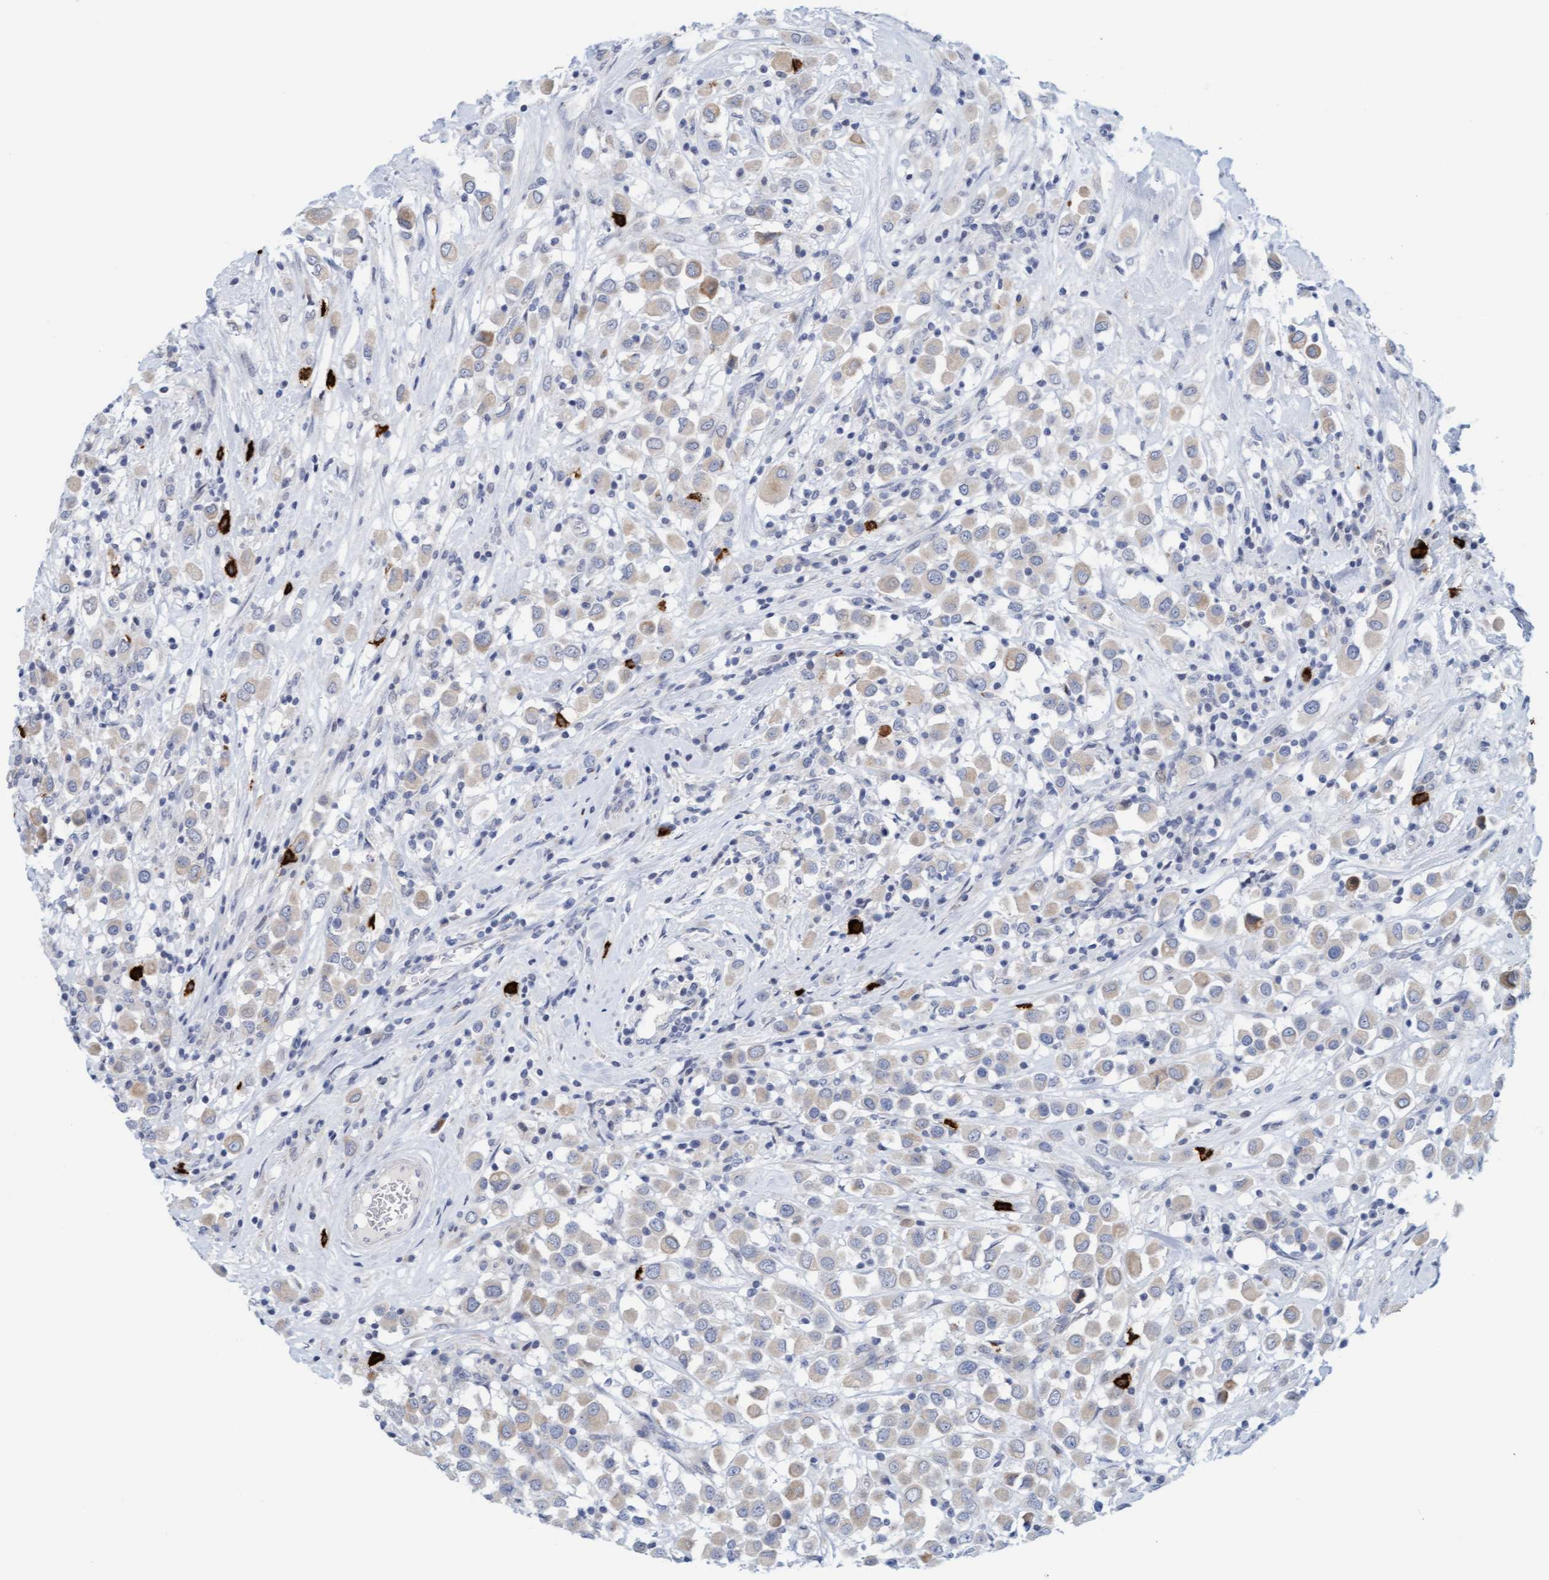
{"staining": {"intensity": "weak", "quantity": "<25%", "location": "cytoplasmic/membranous"}, "tissue": "breast cancer", "cell_type": "Tumor cells", "image_type": "cancer", "snomed": [{"axis": "morphology", "description": "Duct carcinoma"}, {"axis": "topography", "description": "Breast"}], "caption": "Tumor cells are negative for brown protein staining in breast cancer. The staining is performed using DAB brown chromogen with nuclei counter-stained in using hematoxylin.", "gene": "CPA3", "patient": {"sex": "female", "age": 61}}